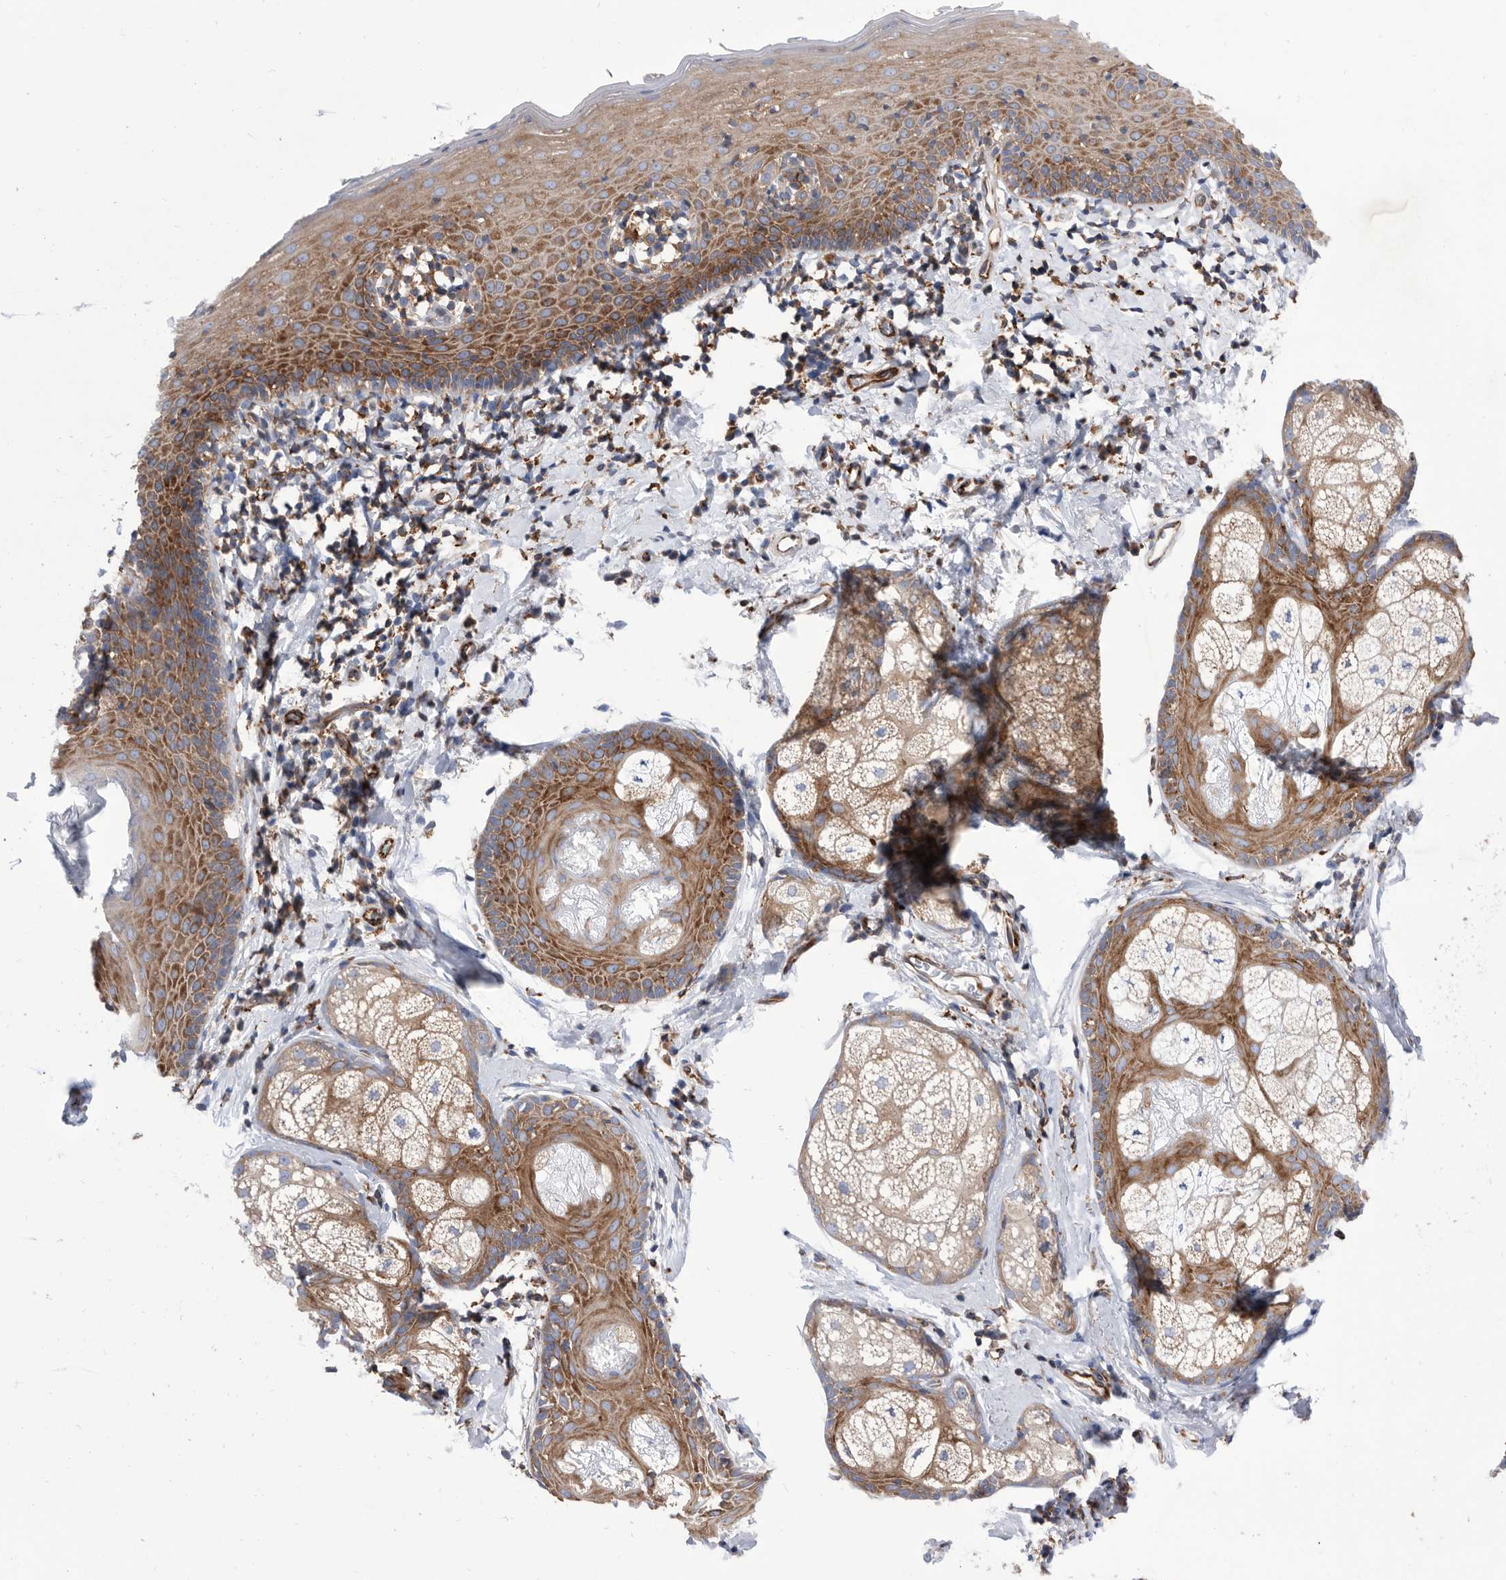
{"staining": {"intensity": "strong", "quantity": ">75%", "location": "cytoplasmic/membranous"}, "tissue": "skin", "cell_type": "Epidermal cells", "image_type": "normal", "snomed": [{"axis": "morphology", "description": "Normal tissue, NOS"}, {"axis": "topography", "description": "Vulva"}], "caption": "Unremarkable skin exhibits strong cytoplasmic/membranous positivity in approximately >75% of epidermal cells, visualized by immunohistochemistry.", "gene": "SMG7", "patient": {"sex": "female", "age": 66}}